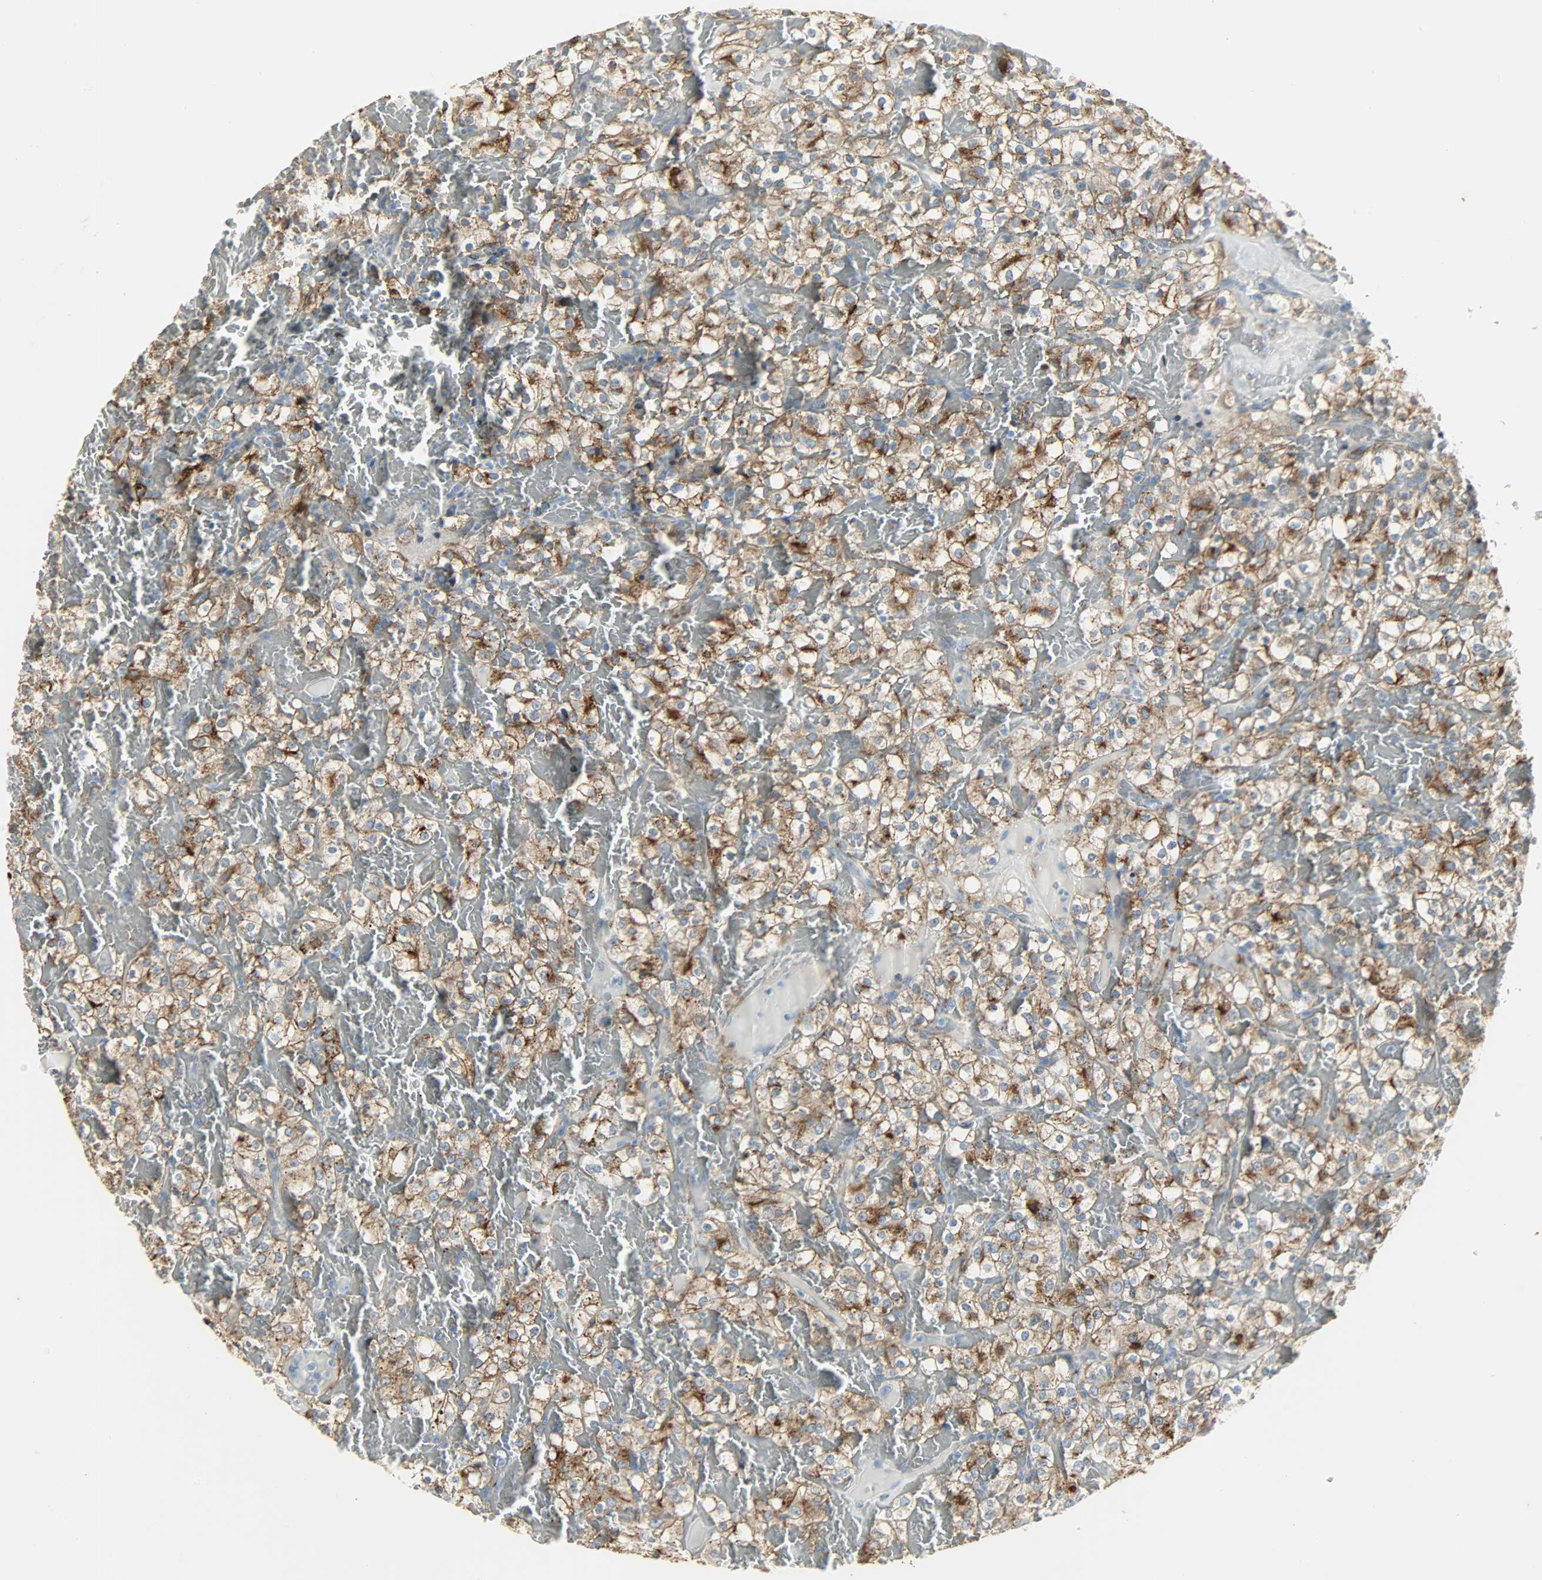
{"staining": {"intensity": "strong", "quantity": ">75%", "location": "cytoplasmic/membranous"}, "tissue": "renal cancer", "cell_type": "Tumor cells", "image_type": "cancer", "snomed": [{"axis": "morphology", "description": "Normal tissue, NOS"}, {"axis": "morphology", "description": "Adenocarcinoma, NOS"}, {"axis": "topography", "description": "Kidney"}], "caption": "A high amount of strong cytoplasmic/membranous staining is appreciated in about >75% of tumor cells in renal cancer (adenocarcinoma) tissue.", "gene": "ENPEP", "patient": {"sex": "female", "age": 72}}